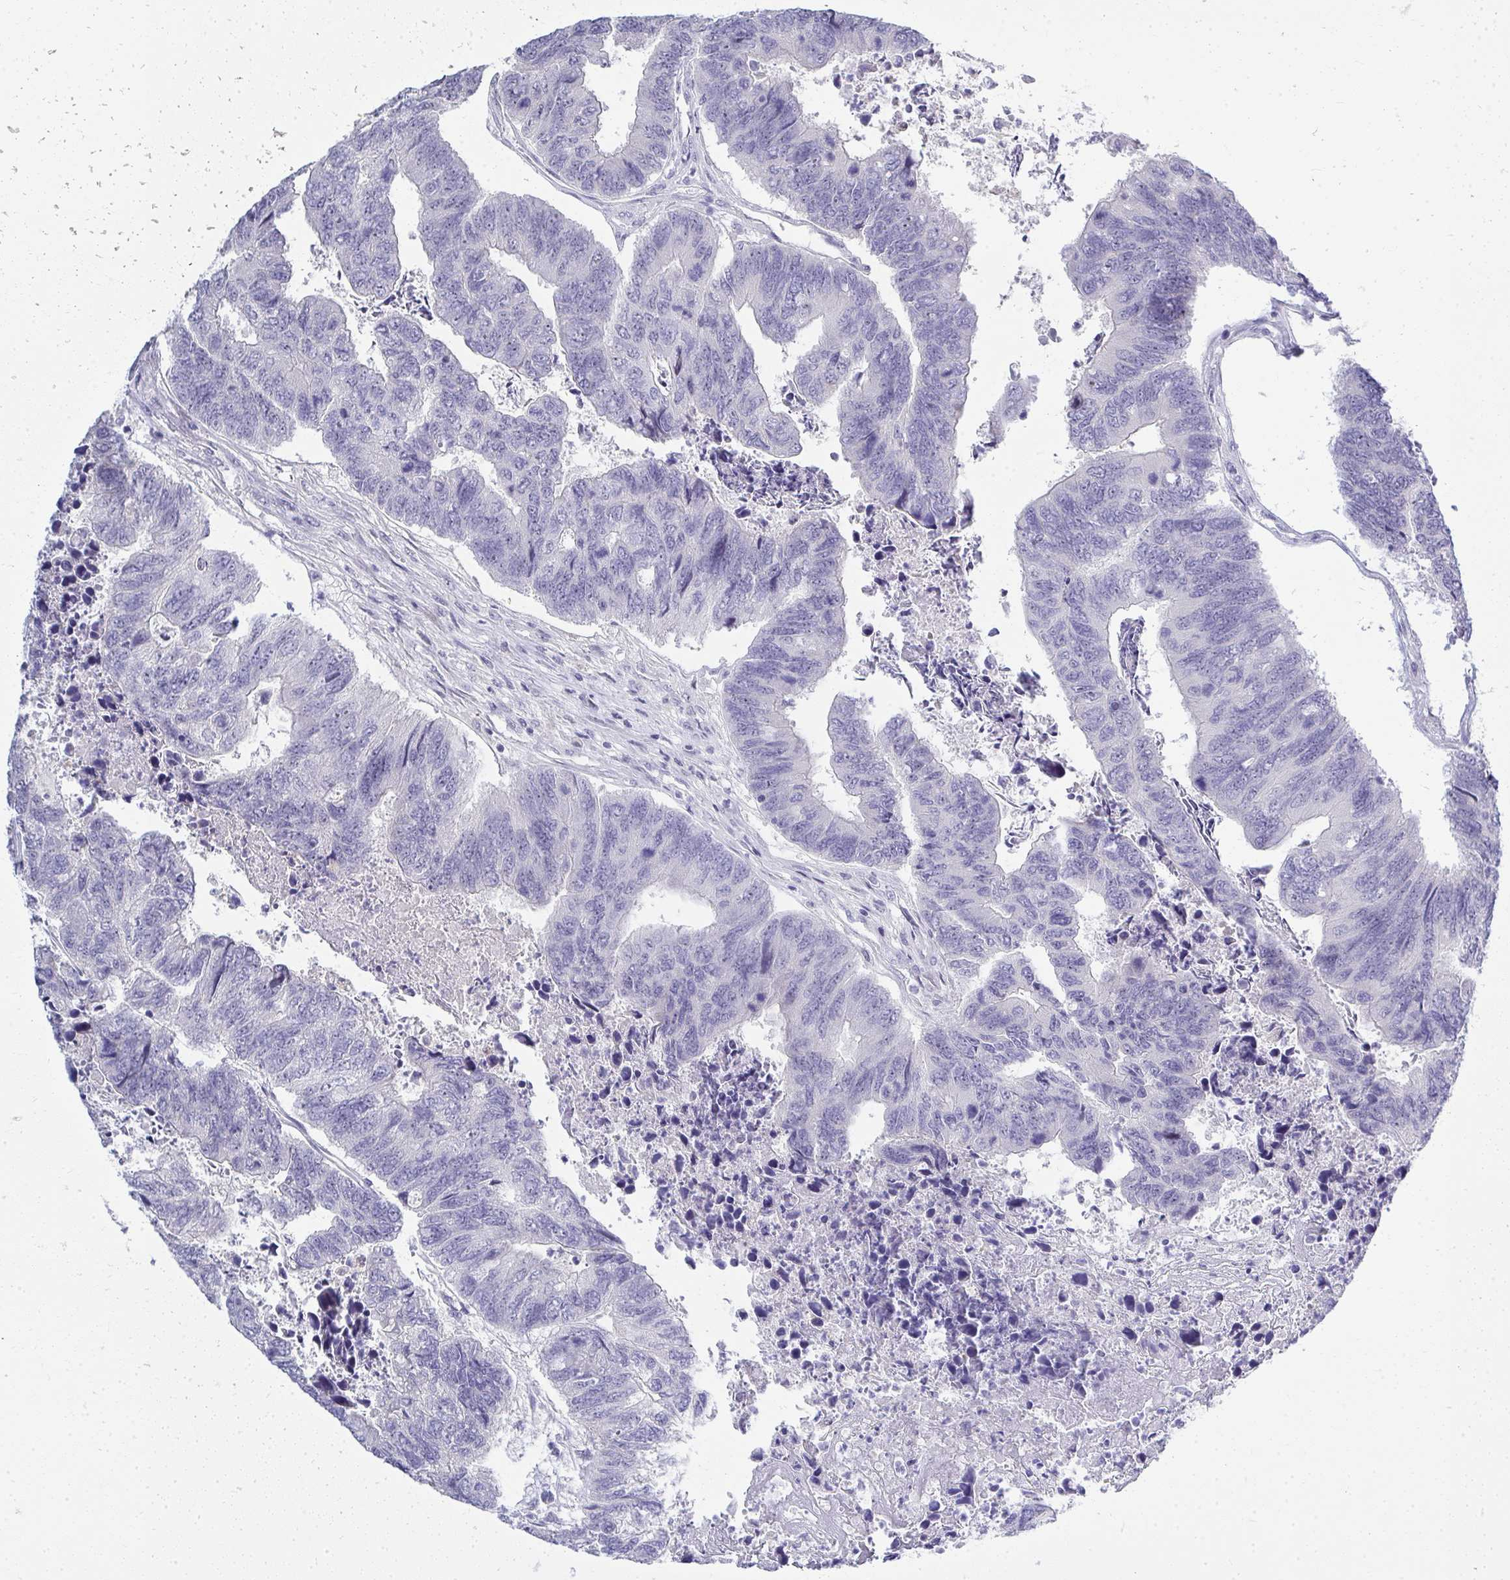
{"staining": {"intensity": "negative", "quantity": "none", "location": "none"}, "tissue": "colorectal cancer", "cell_type": "Tumor cells", "image_type": "cancer", "snomed": [{"axis": "morphology", "description": "Adenocarcinoma, NOS"}, {"axis": "topography", "description": "Colon"}], "caption": "This is a photomicrograph of immunohistochemistry (IHC) staining of colorectal cancer, which shows no positivity in tumor cells.", "gene": "EID3", "patient": {"sex": "female", "age": 67}}